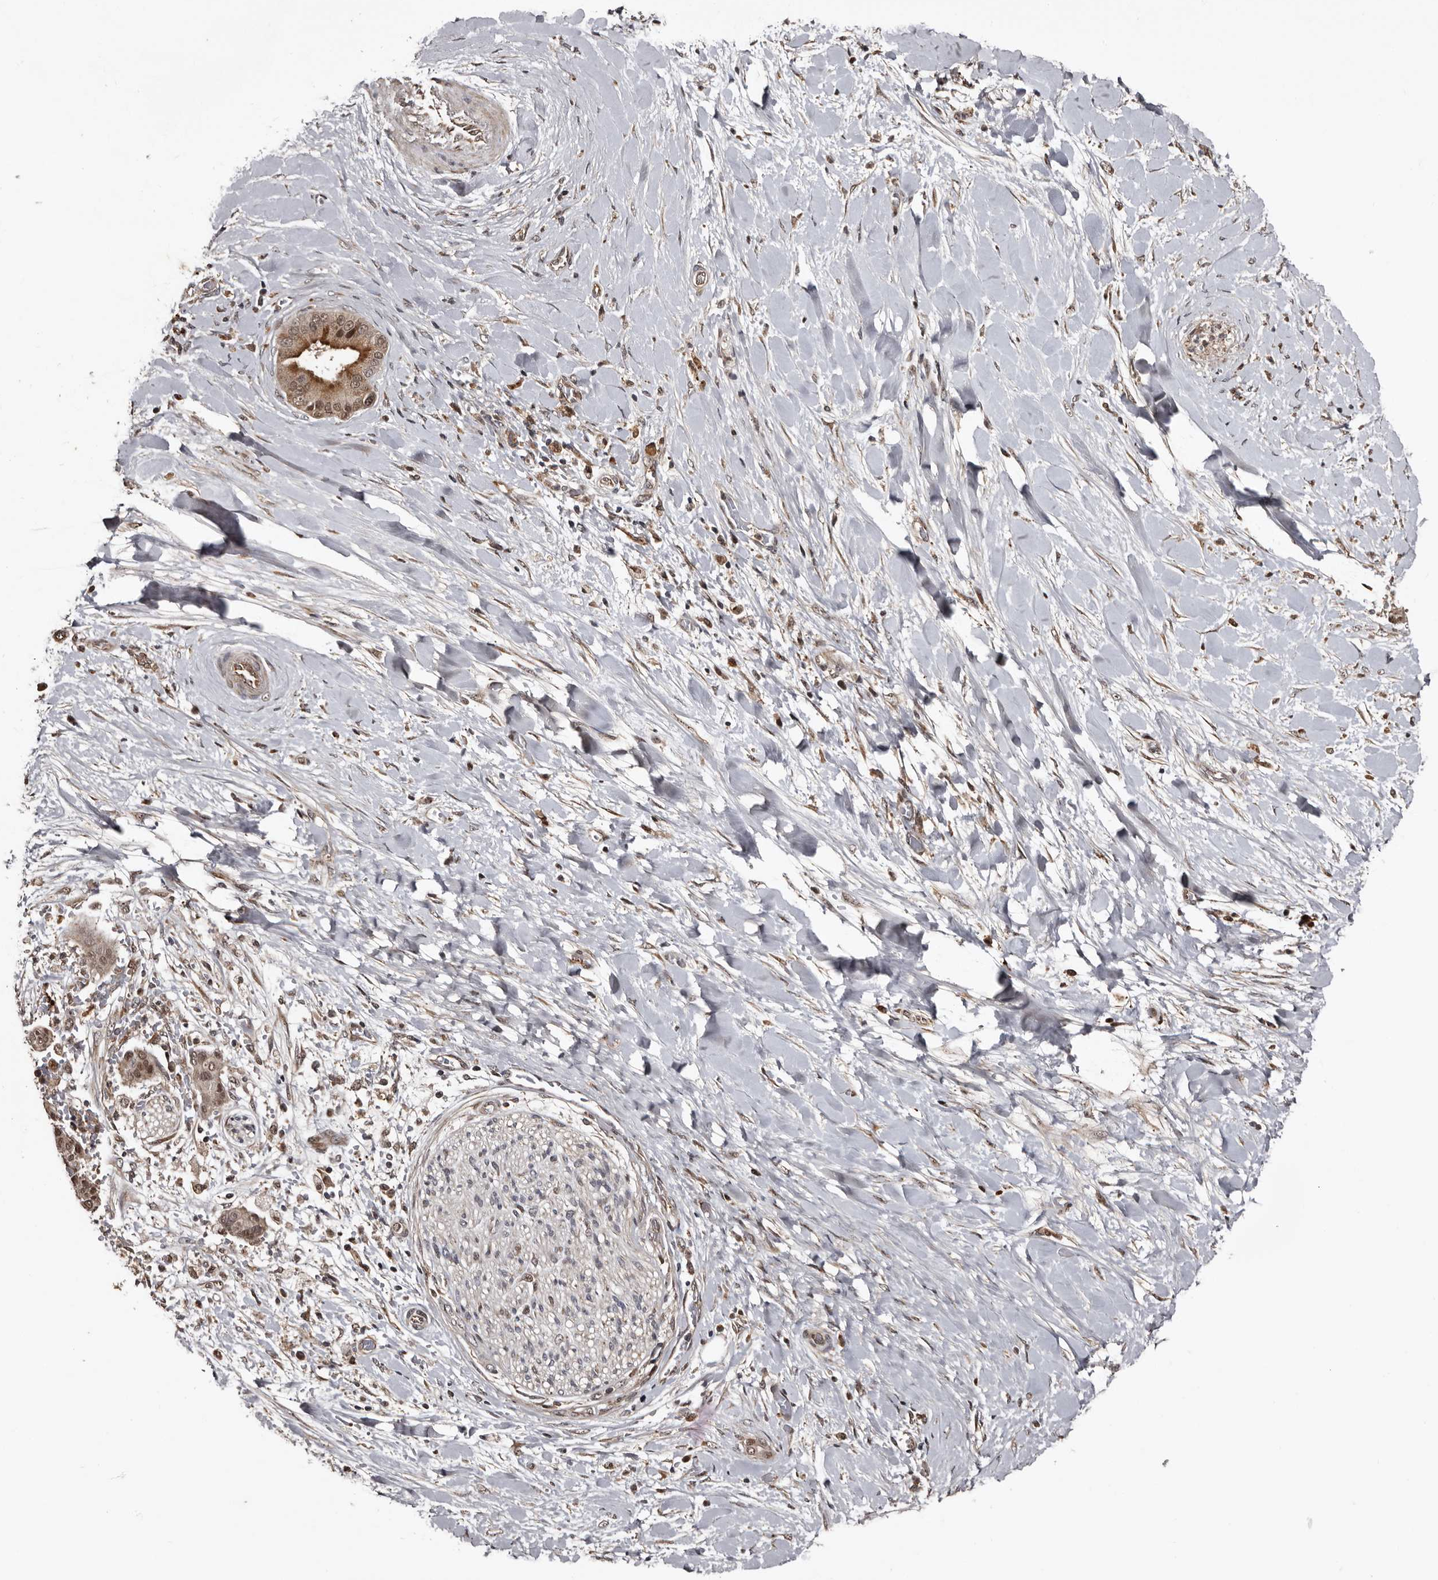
{"staining": {"intensity": "moderate", "quantity": ">75%", "location": "cytoplasmic/membranous,nuclear"}, "tissue": "liver cancer", "cell_type": "Tumor cells", "image_type": "cancer", "snomed": [{"axis": "morphology", "description": "Cholangiocarcinoma"}, {"axis": "topography", "description": "Liver"}], "caption": "Liver cancer (cholangiocarcinoma) was stained to show a protein in brown. There is medium levels of moderate cytoplasmic/membranous and nuclear expression in about >75% of tumor cells.", "gene": "SERTAD4", "patient": {"sex": "female", "age": 54}}